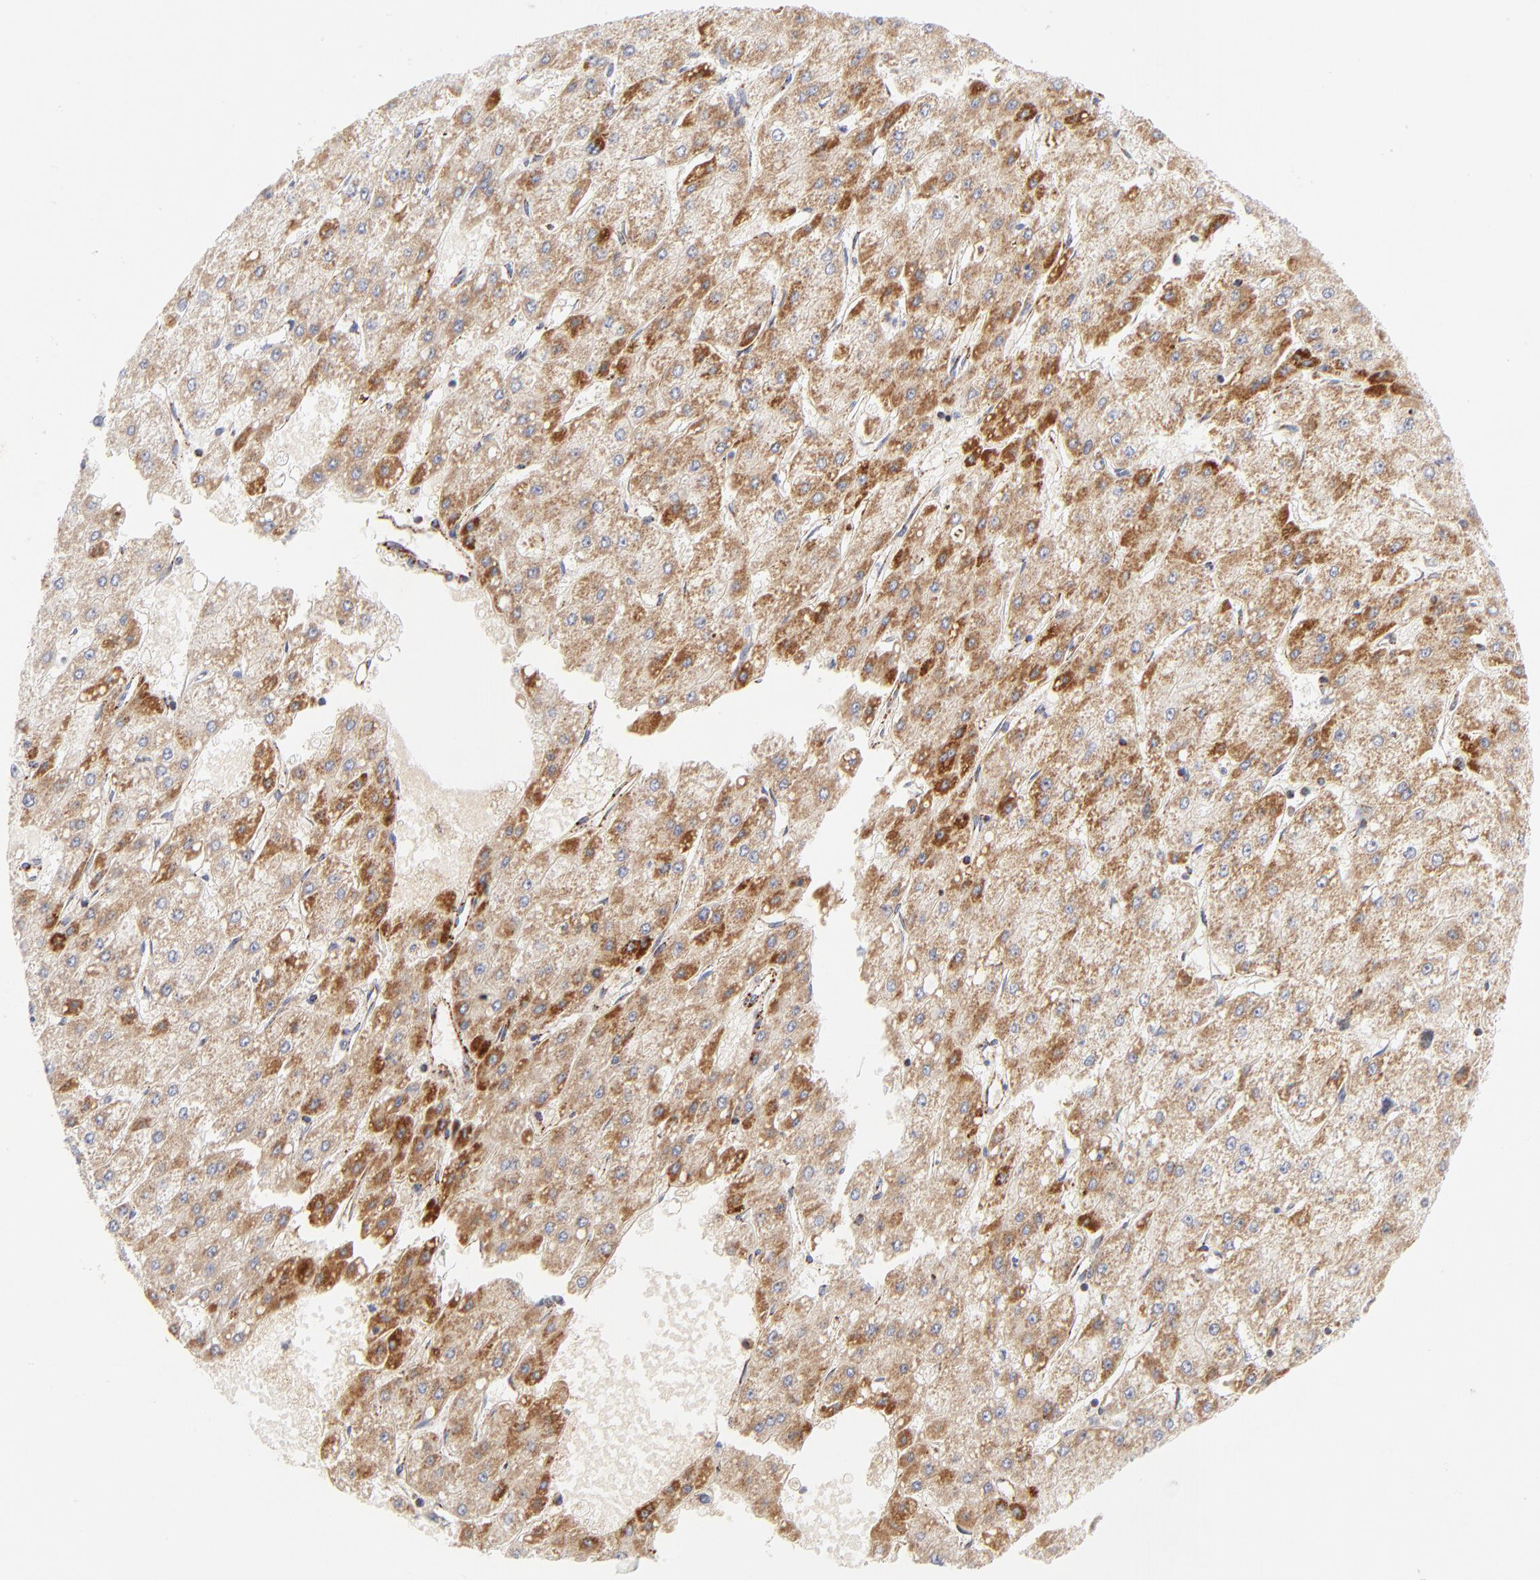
{"staining": {"intensity": "moderate", "quantity": ">75%", "location": "cytoplasmic/membranous"}, "tissue": "liver cancer", "cell_type": "Tumor cells", "image_type": "cancer", "snomed": [{"axis": "morphology", "description": "Carcinoma, Hepatocellular, NOS"}, {"axis": "topography", "description": "Liver"}], "caption": "High-magnification brightfield microscopy of liver cancer stained with DAB (brown) and counterstained with hematoxylin (blue). tumor cells exhibit moderate cytoplasmic/membranous positivity is identified in approximately>75% of cells.", "gene": "DLAT", "patient": {"sex": "female", "age": 52}}